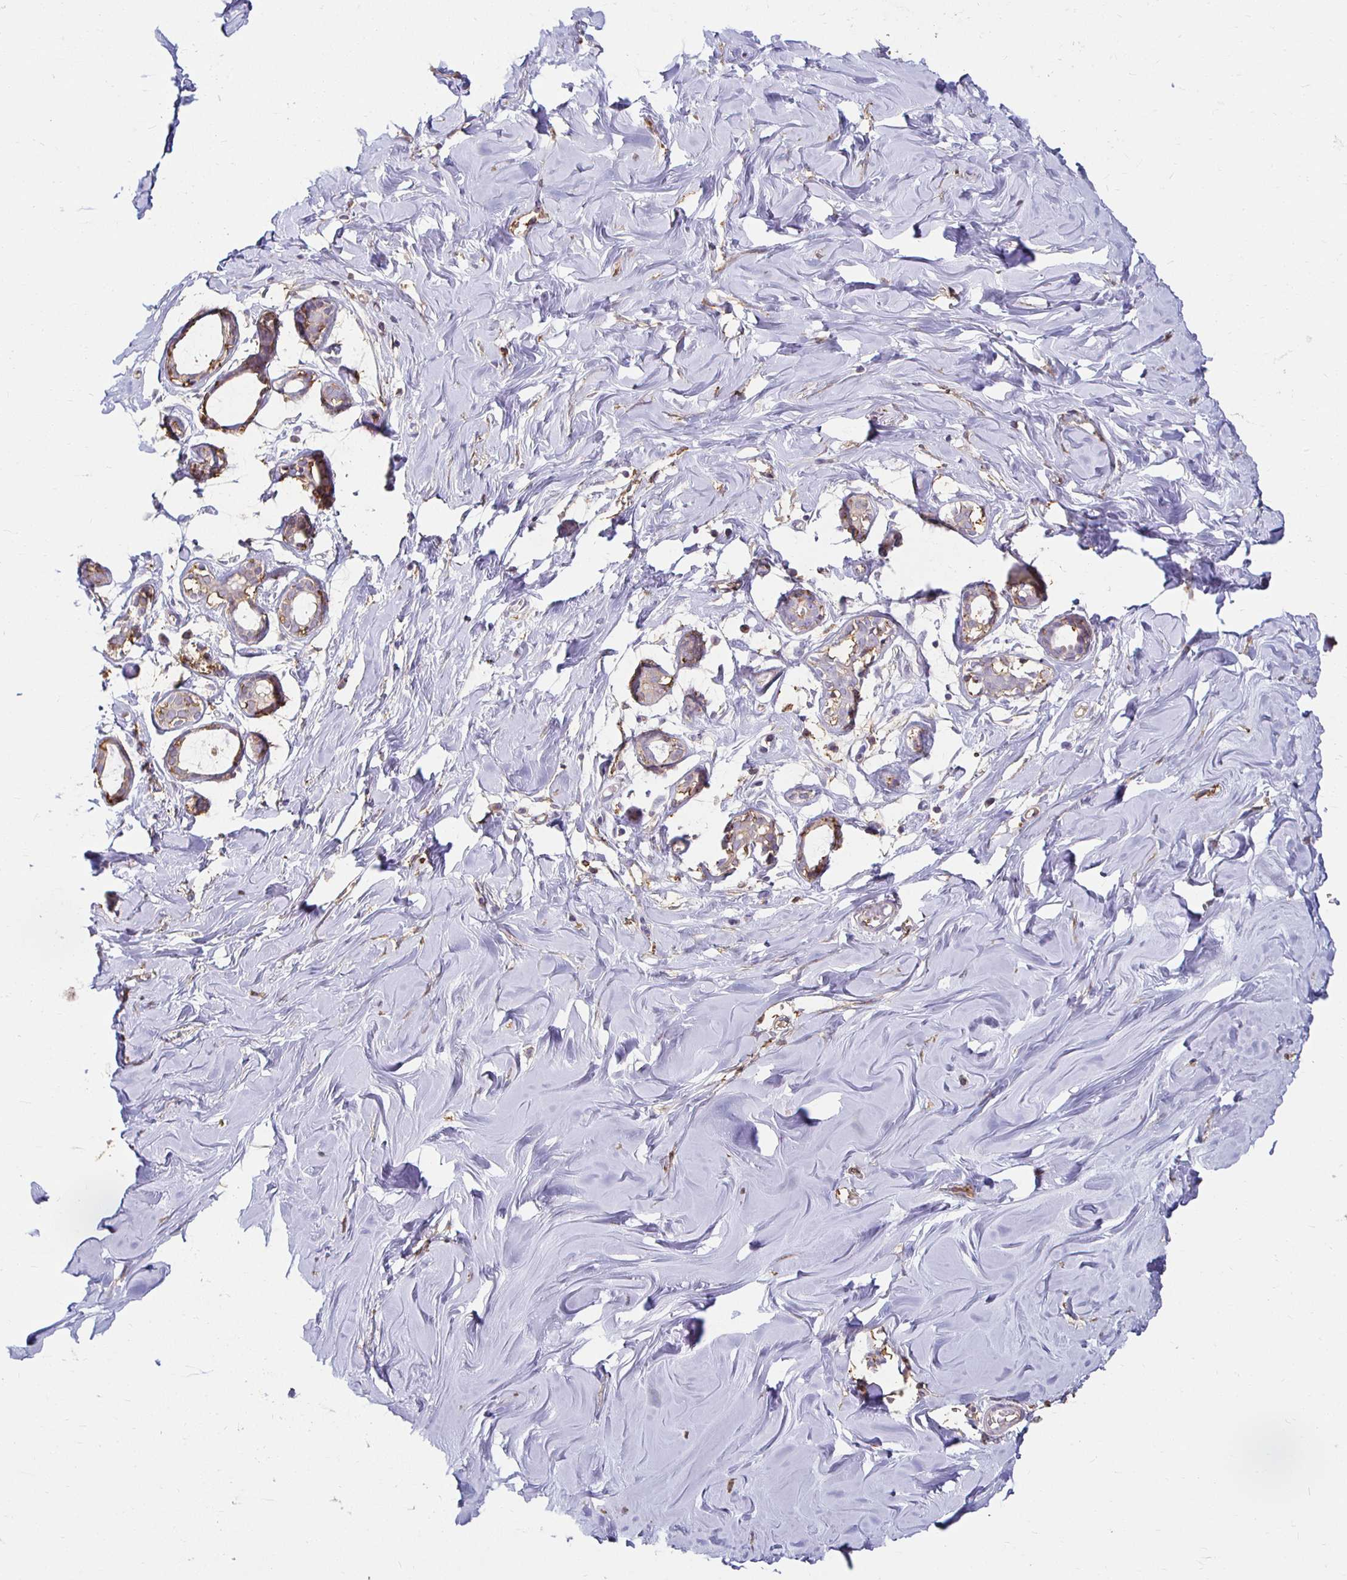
{"staining": {"intensity": "negative", "quantity": "none", "location": "none"}, "tissue": "breast", "cell_type": "Adipocytes", "image_type": "normal", "snomed": [{"axis": "morphology", "description": "Normal tissue, NOS"}, {"axis": "topography", "description": "Breast"}], "caption": "Adipocytes are negative for protein expression in unremarkable human breast.", "gene": "TAS1R3", "patient": {"sex": "female", "age": 27}}